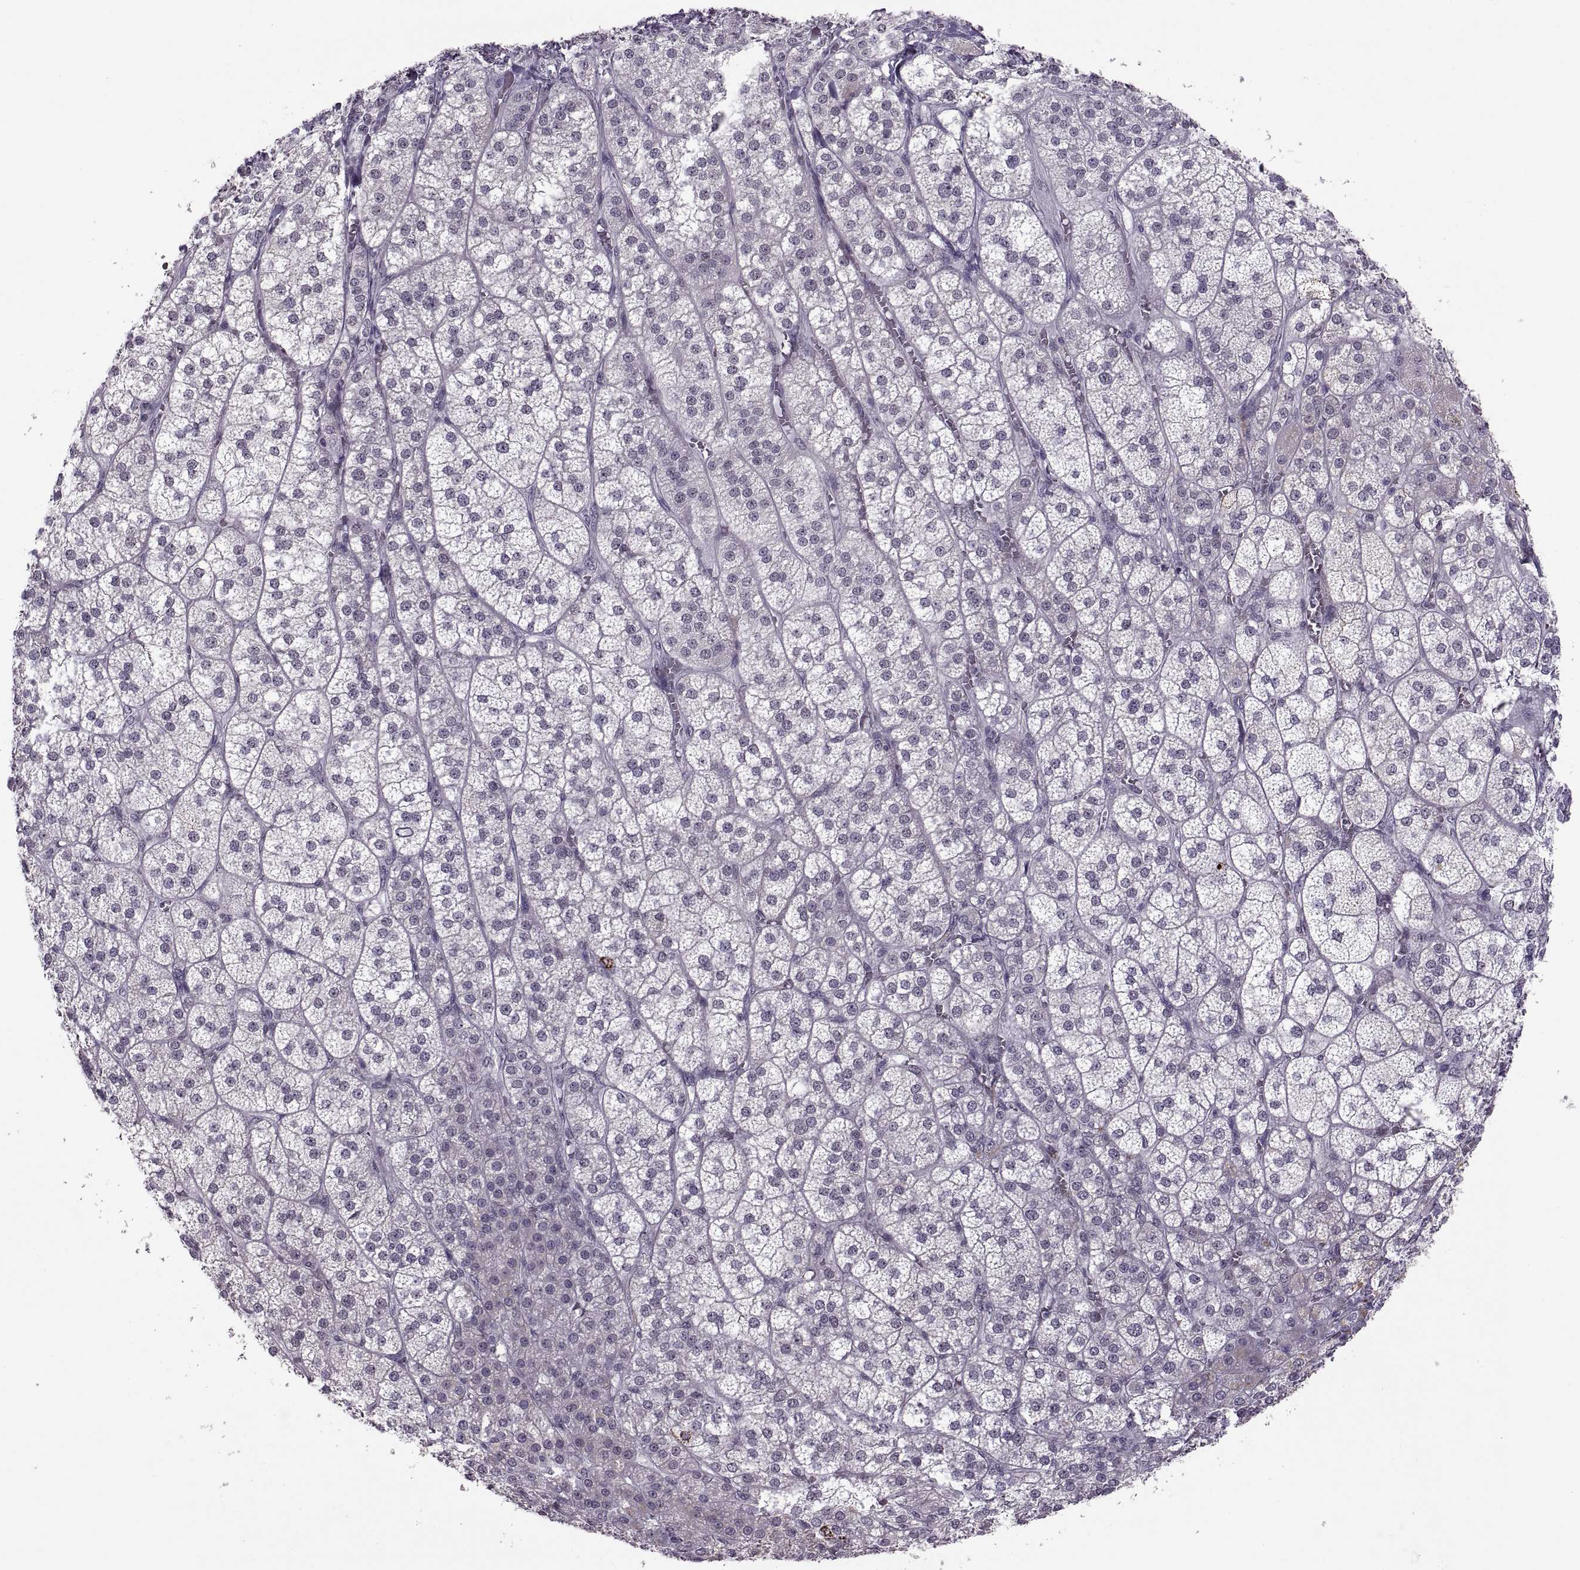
{"staining": {"intensity": "negative", "quantity": "none", "location": "none"}, "tissue": "adrenal gland", "cell_type": "Glandular cells", "image_type": "normal", "snomed": [{"axis": "morphology", "description": "Normal tissue, NOS"}, {"axis": "topography", "description": "Adrenal gland"}], "caption": "High power microscopy image of an immunohistochemistry histopathology image of benign adrenal gland, revealing no significant staining in glandular cells. (DAB (3,3'-diaminobenzidine) immunohistochemistry visualized using brightfield microscopy, high magnification).", "gene": "OTP", "patient": {"sex": "female", "age": 60}}